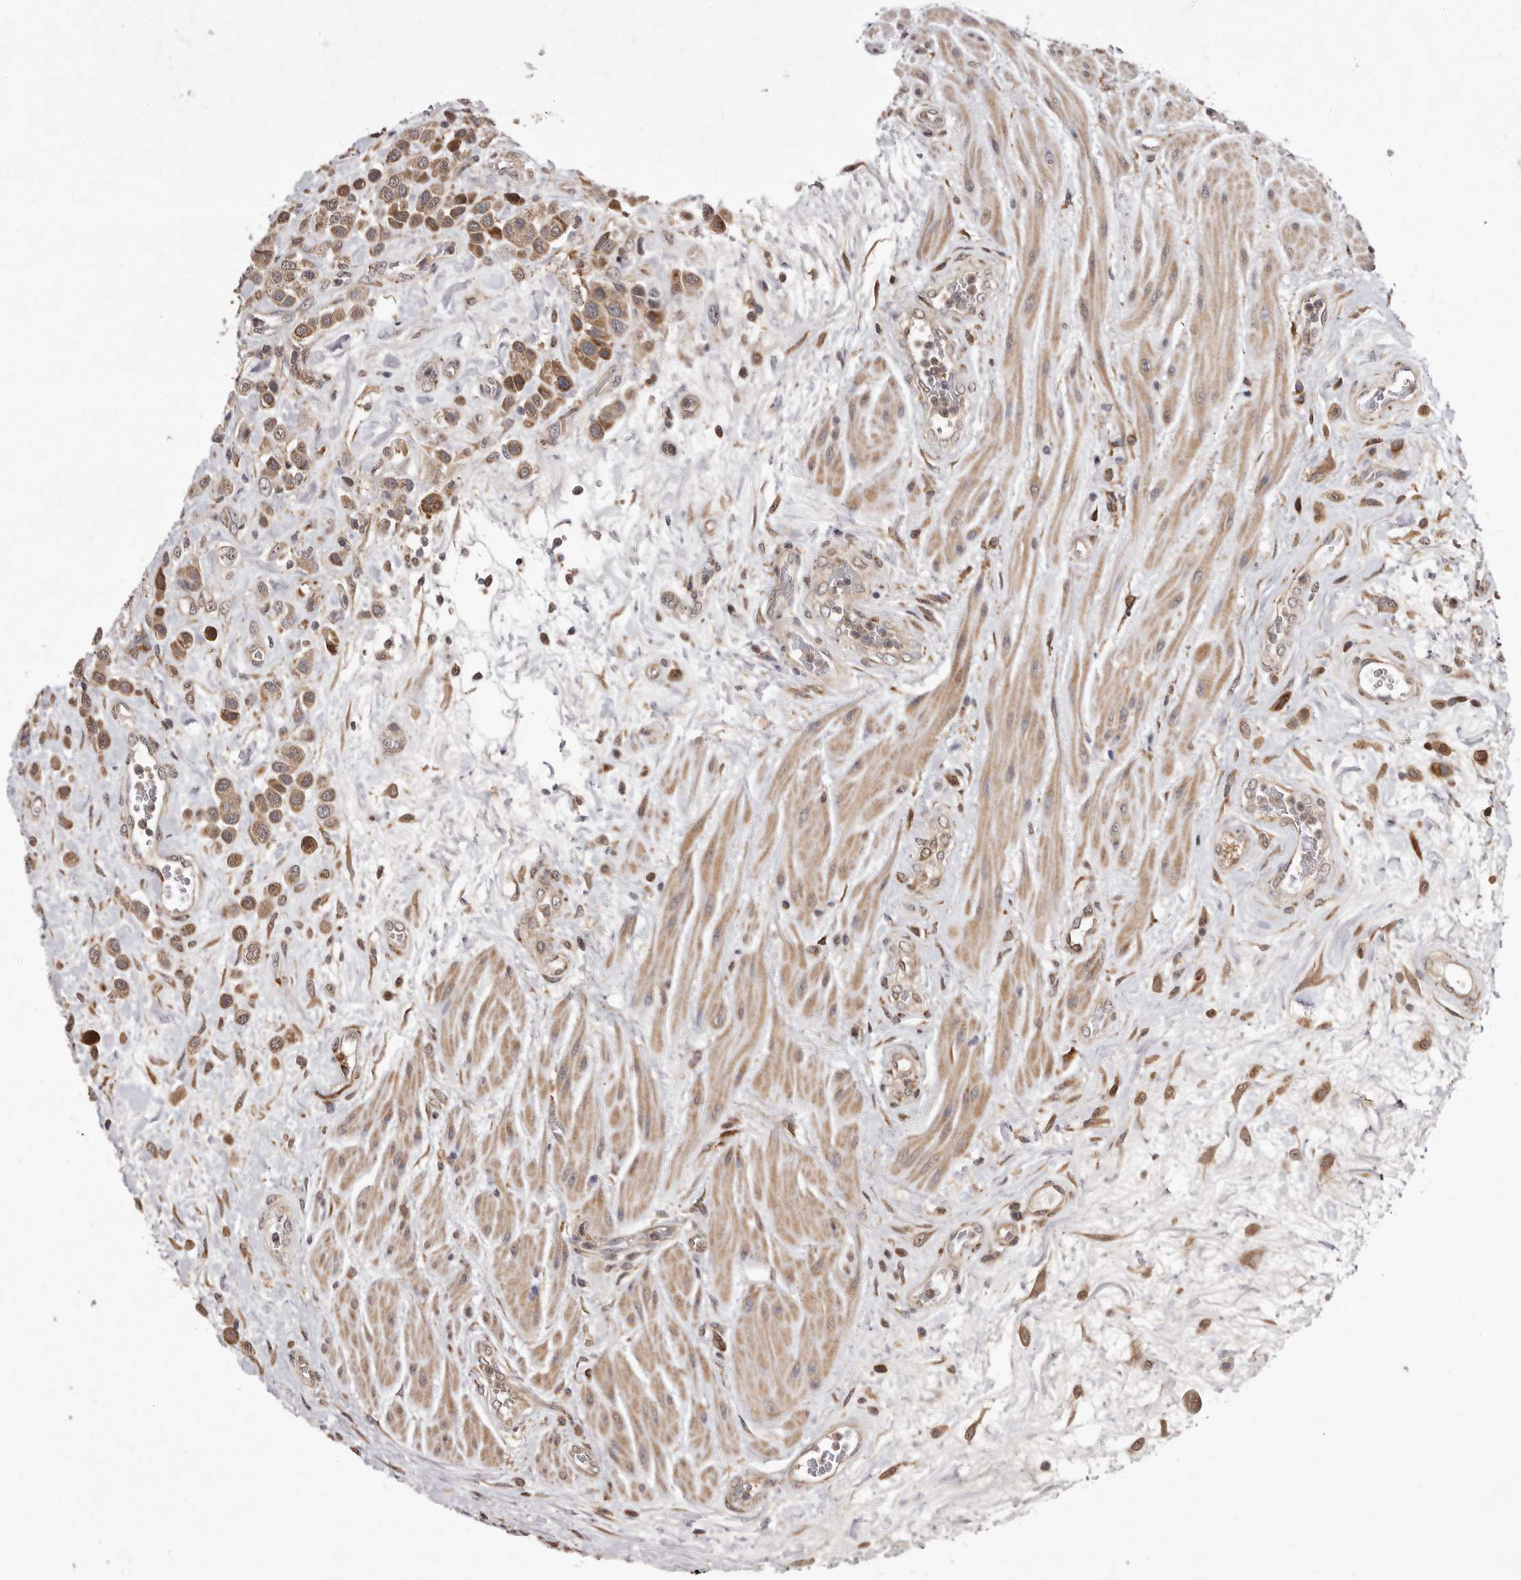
{"staining": {"intensity": "moderate", "quantity": ">75%", "location": "cytoplasmic/membranous"}, "tissue": "urothelial cancer", "cell_type": "Tumor cells", "image_type": "cancer", "snomed": [{"axis": "morphology", "description": "Urothelial carcinoma, High grade"}, {"axis": "topography", "description": "Urinary bladder"}], "caption": "Immunohistochemistry (IHC) photomicrograph of human urothelial carcinoma (high-grade) stained for a protein (brown), which exhibits medium levels of moderate cytoplasmic/membranous positivity in about >75% of tumor cells.", "gene": "RRM2B", "patient": {"sex": "male", "age": 50}}